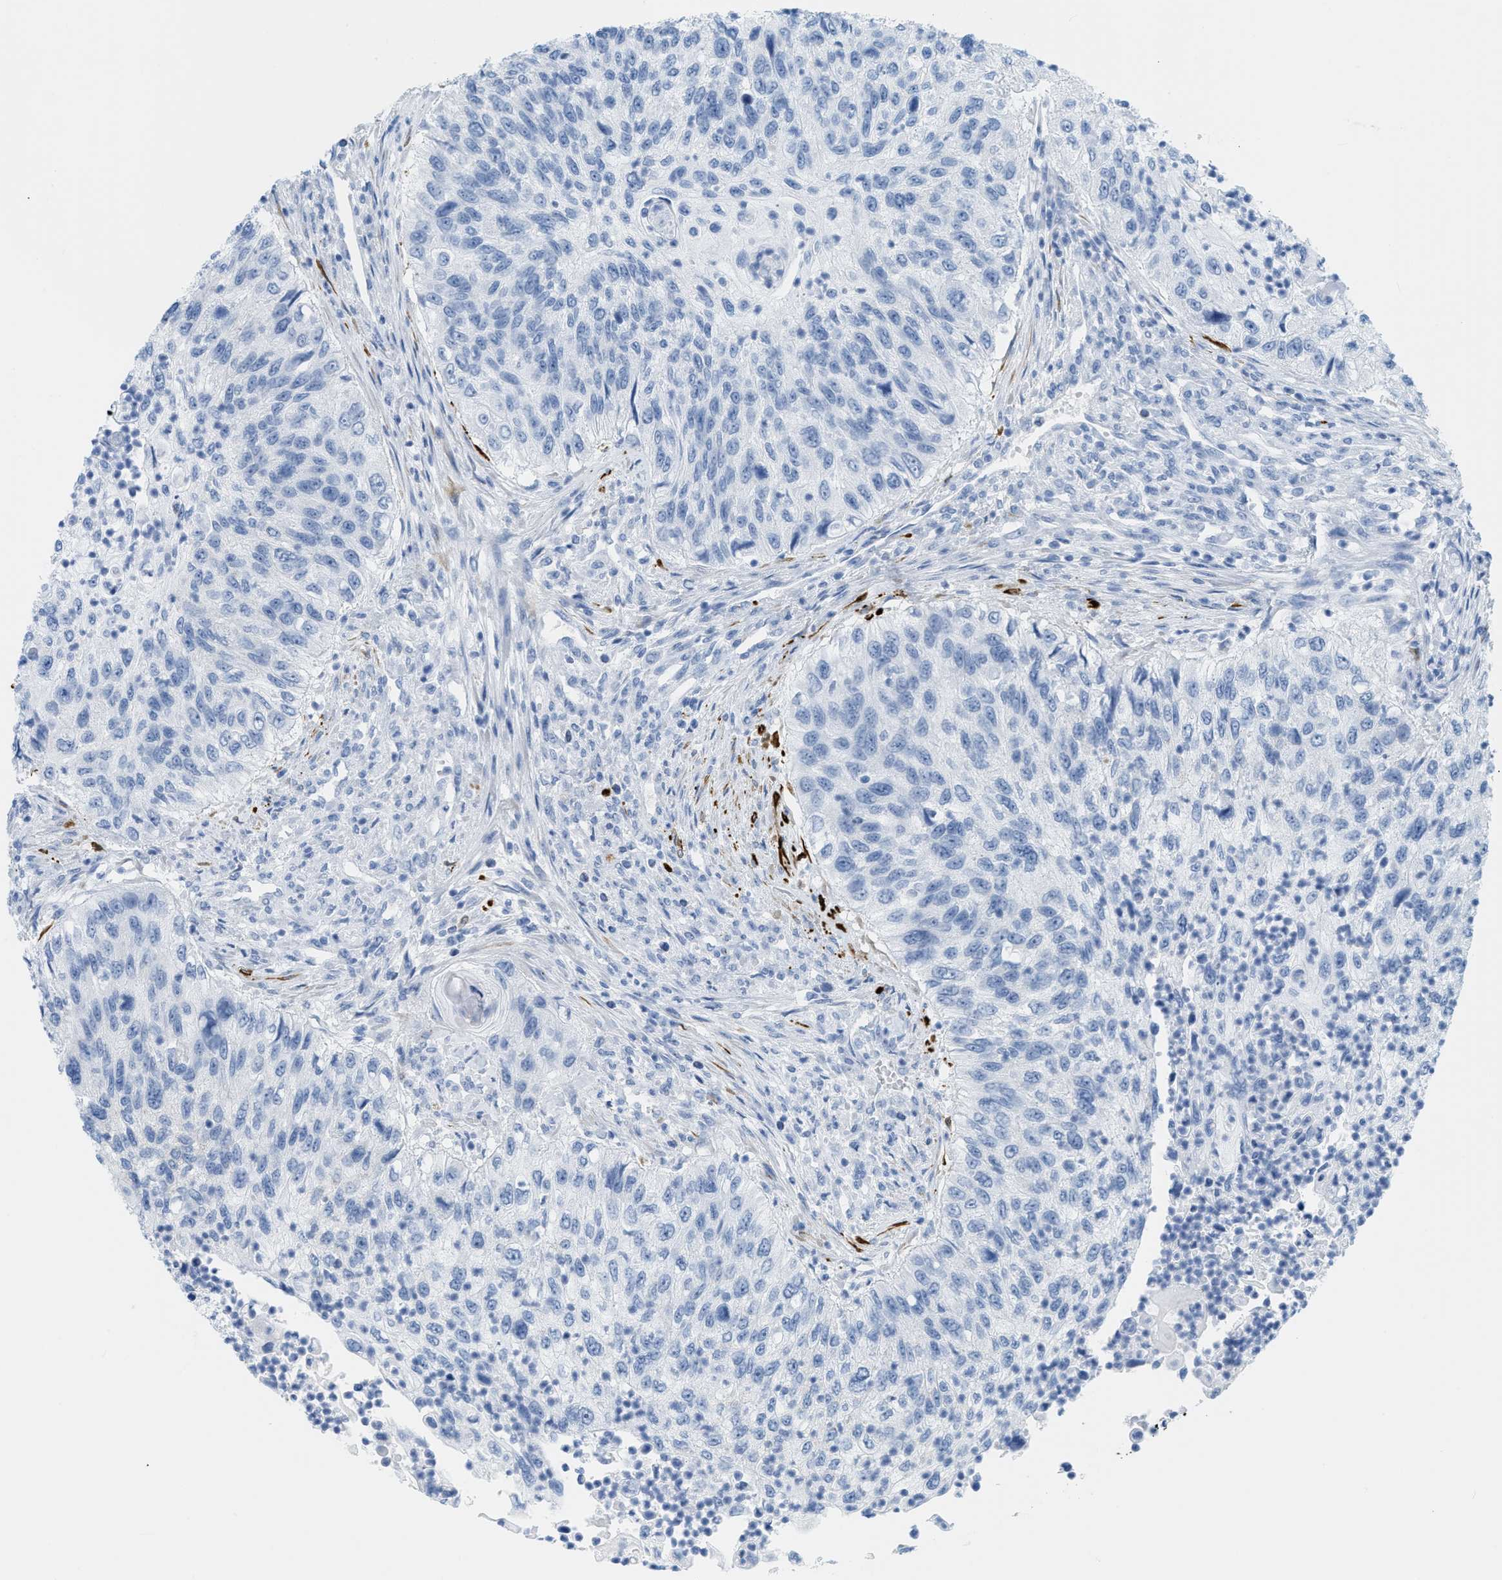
{"staining": {"intensity": "negative", "quantity": "none", "location": "none"}, "tissue": "urothelial cancer", "cell_type": "Tumor cells", "image_type": "cancer", "snomed": [{"axis": "morphology", "description": "Urothelial carcinoma, High grade"}, {"axis": "topography", "description": "Urinary bladder"}], "caption": "Urothelial carcinoma (high-grade) stained for a protein using immunohistochemistry exhibits no staining tumor cells.", "gene": "DES", "patient": {"sex": "female", "age": 60}}